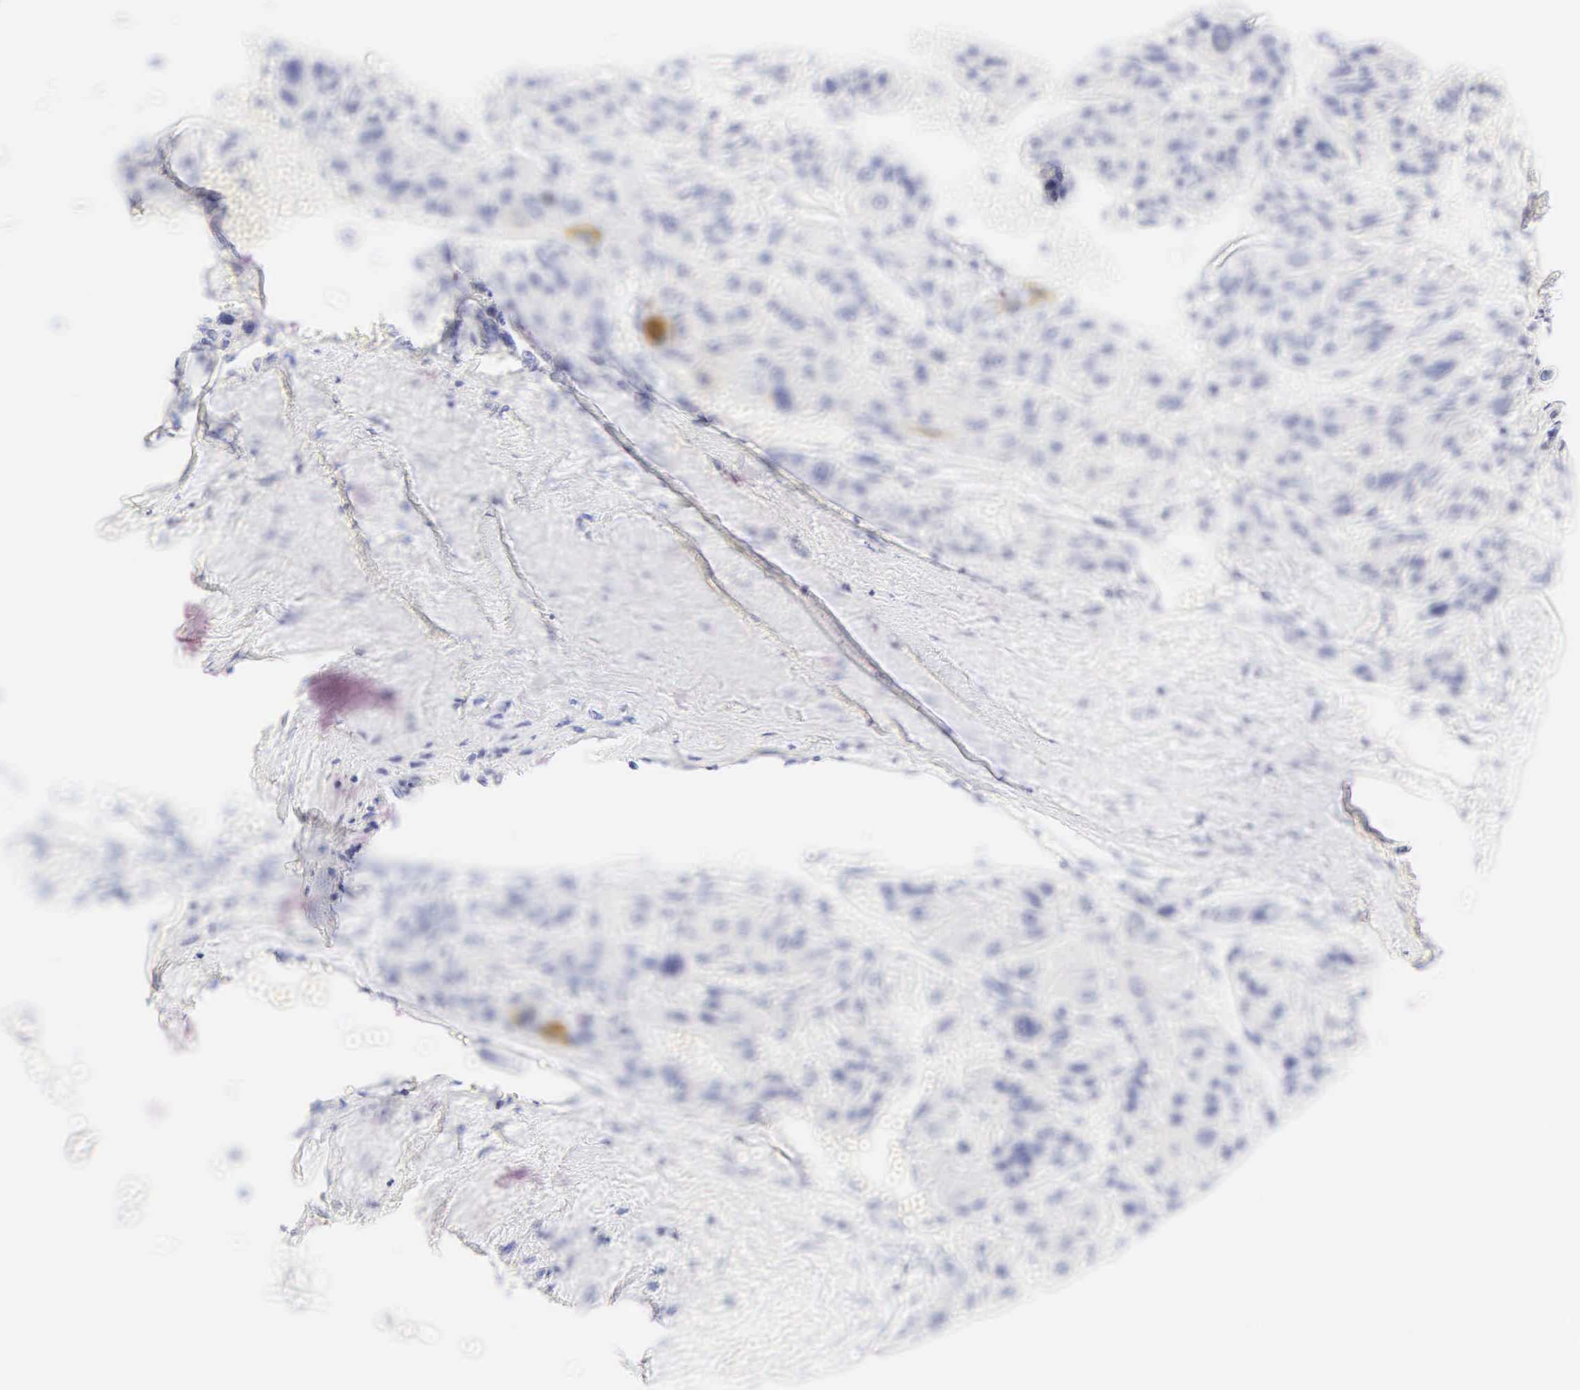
{"staining": {"intensity": "negative", "quantity": "none", "location": "none"}, "tissue": "liver cancer", "cell_type": "Tumor cells", "image_type": "cancer", "snomed": [{"axis": "morphology", "description": "Carcinoma, Hepatocellular, NOS"}, {"axis": "topography", "description": "Liver"}], "caption": "This is a micrograph of immunohistochemistry (IHC) staining of hepatocellular carcinoma (liver), which shows no staining in tumor cells.", "gene": "KRT20", "patient": {"sex": "male", "age": 64}}